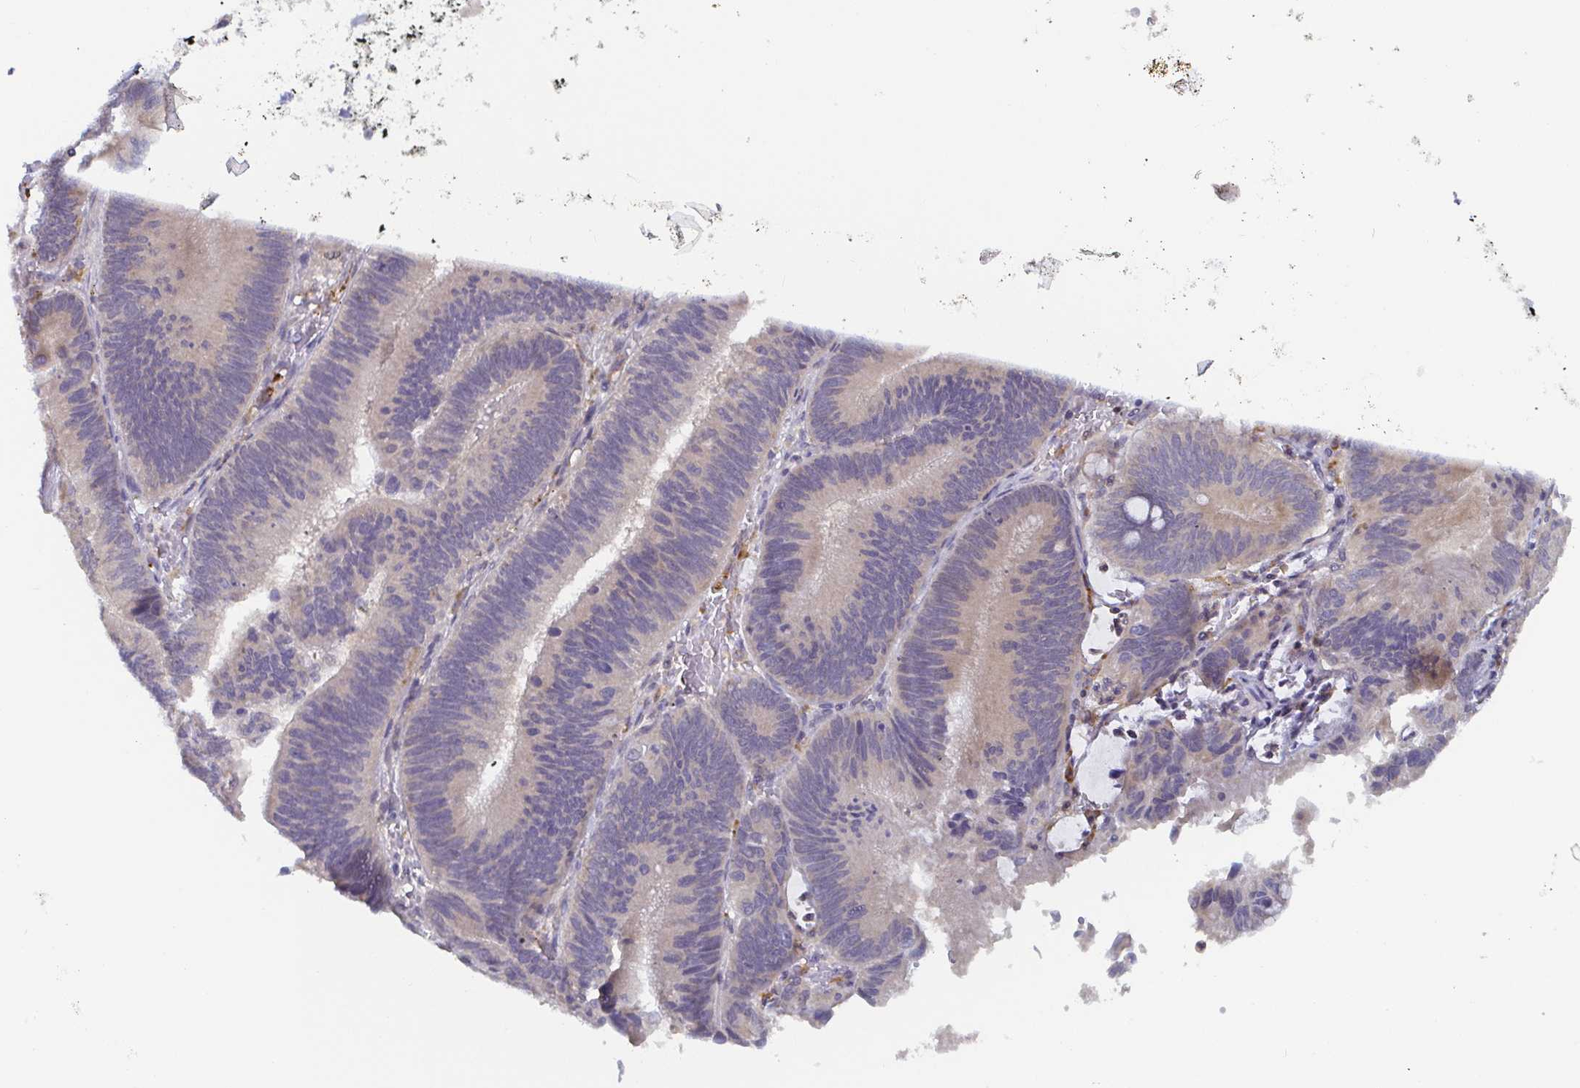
{"staining": {"intensity": "negative", "quantity": "none", "location": "none"}, "tissue": "pancreatic cancer", "cell_type": "Tumor cells", "image_type": "cancer", "snomed": [{"axis": "morphology", "description": "Adenocarcinoma, NOS"}, {"axis": "topography", "description": "Pancreas"}], "caption": "IHC of human adenocarcinoma (pancreatic) shows no staining in tumor cells.", "gene": "CDH18", "patient": {"sex": "male", "age": 82}}